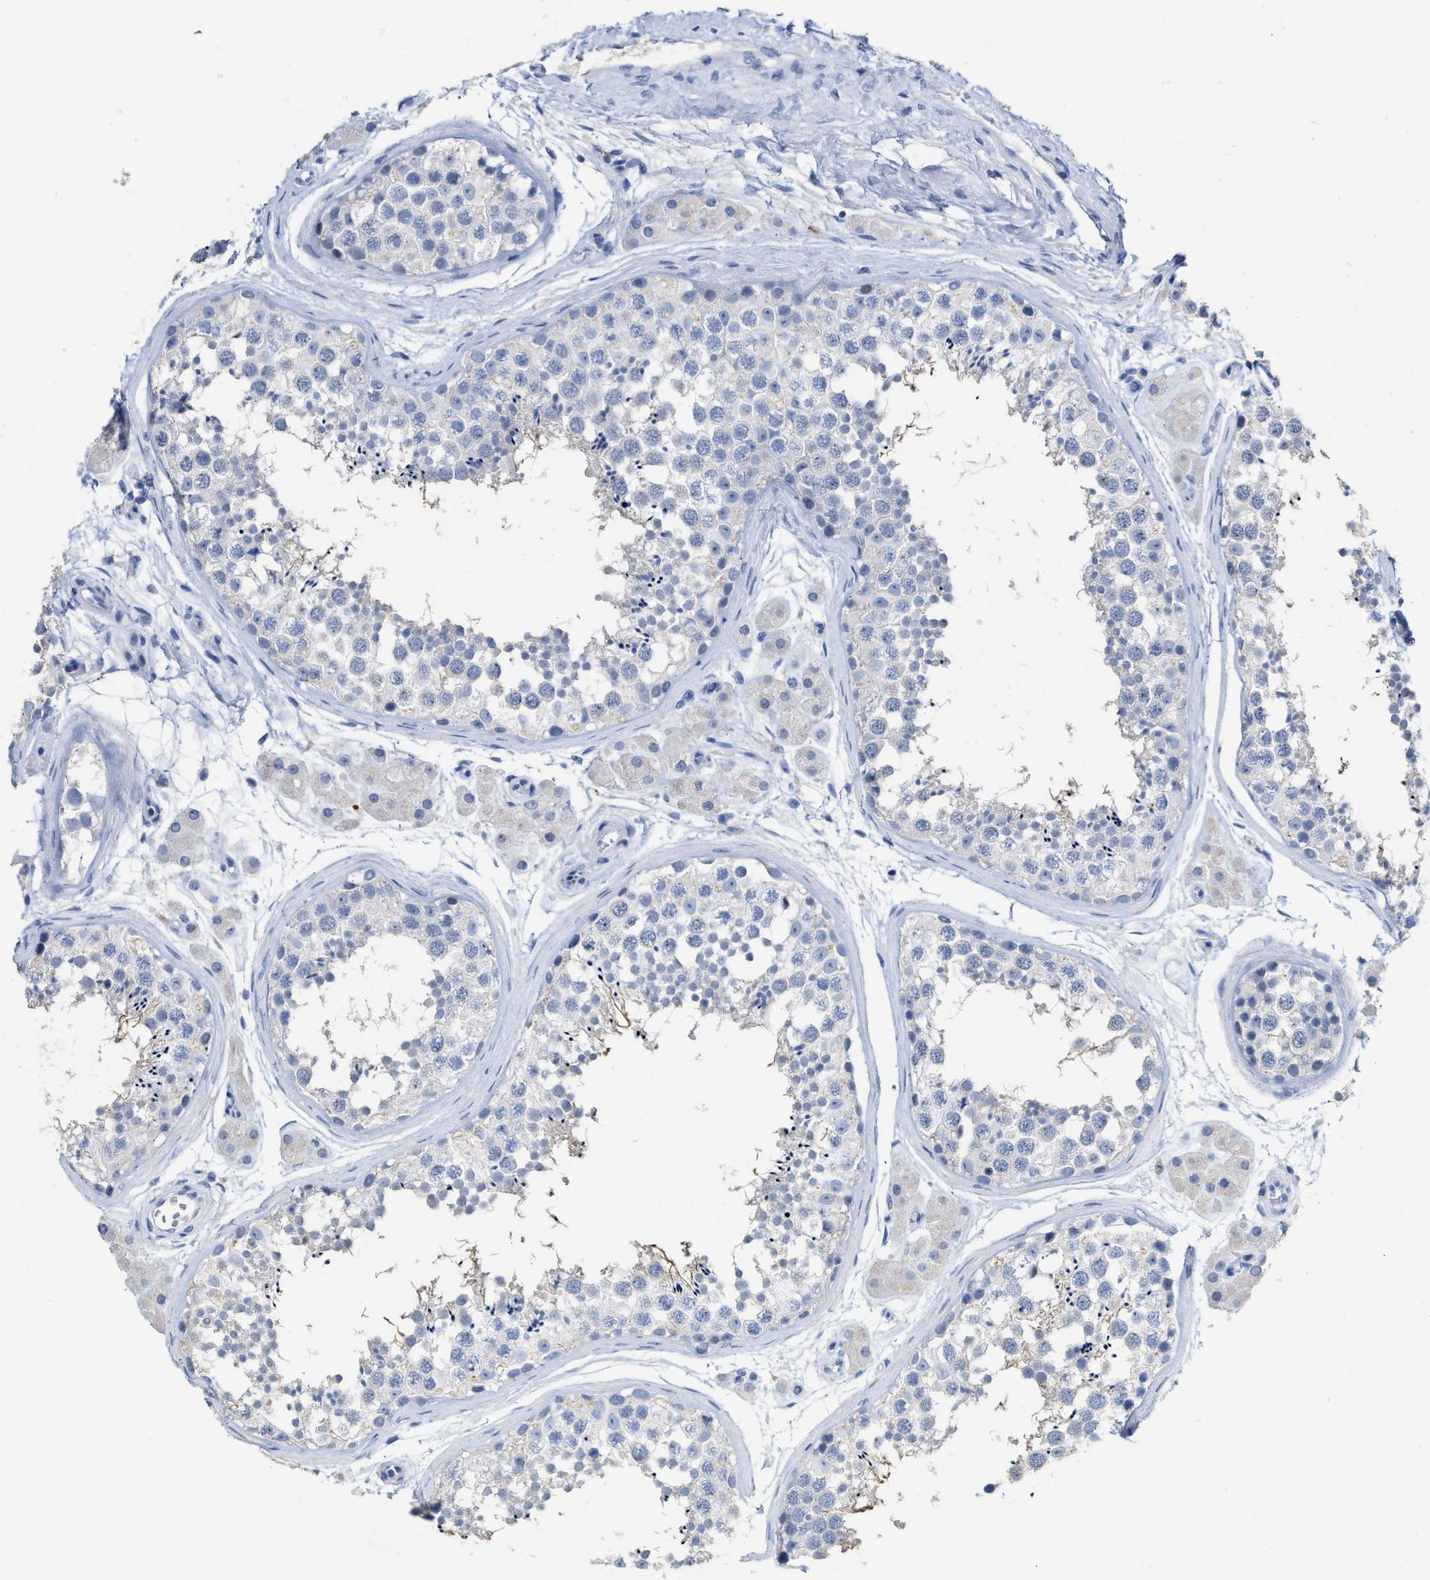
{"staining": {"intensity": "negative", "quantity": "none", "location": "none"}, "tissue": "testis", "cell_type": "Cells in seminiferous ducts", "image_type": "normal", "snomed": [{"axis": "morphology", "description": "Normal tissue, NOS"}, {"axis": "topography", "description": "Testis"}], "caption": "Immunohistochemical staining of unremarkable testis demonstrates no significant positivity in cells in seminiferous ducts. (DAB (3,3'-diaminobenzidine) immunohistochemistry (IHC), high magnification).", "gene": "CEACAM5", "patient": {"sex": "male", "age": 56}}